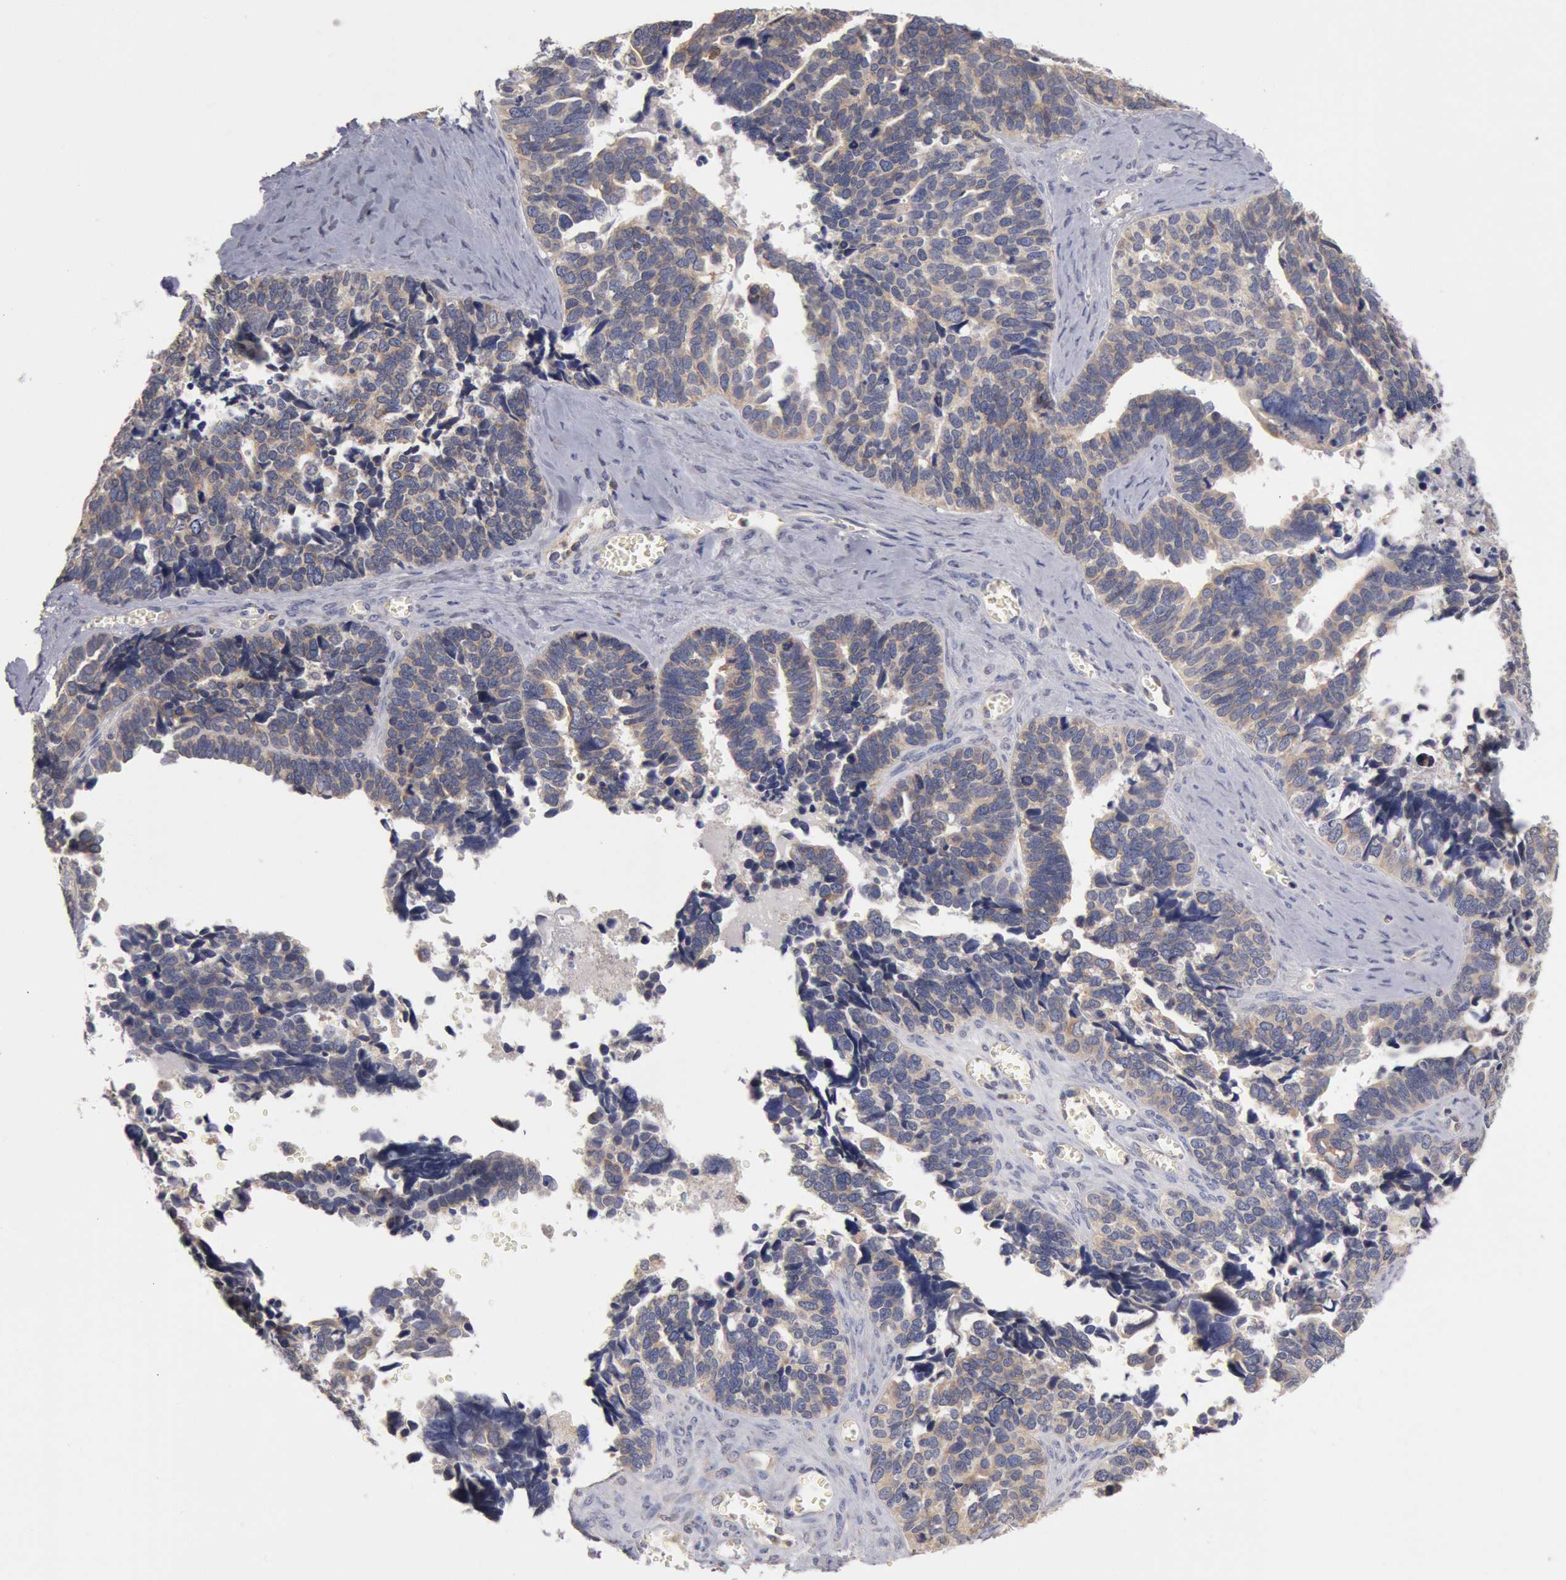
{"staining": {"intensity": "negative", "quantity": "none", "location": "none"}, "tissue": "ovarian cancer", "cell_type": "Tumor cells", "image_type": "cancer", "snomed": [{"axis": "morphology", "description": "Cystadenocarcinoma, serous, NOS"}, {"axis": "topography", "description": "Ovary"}], "caption": "IHC of human ovarian cancer (serous cystadenocarcinoma) demonstrates no positivity in tumor cells.", "gene": "OSBPL8", "patient": {"sex": "female", "age": 77}}